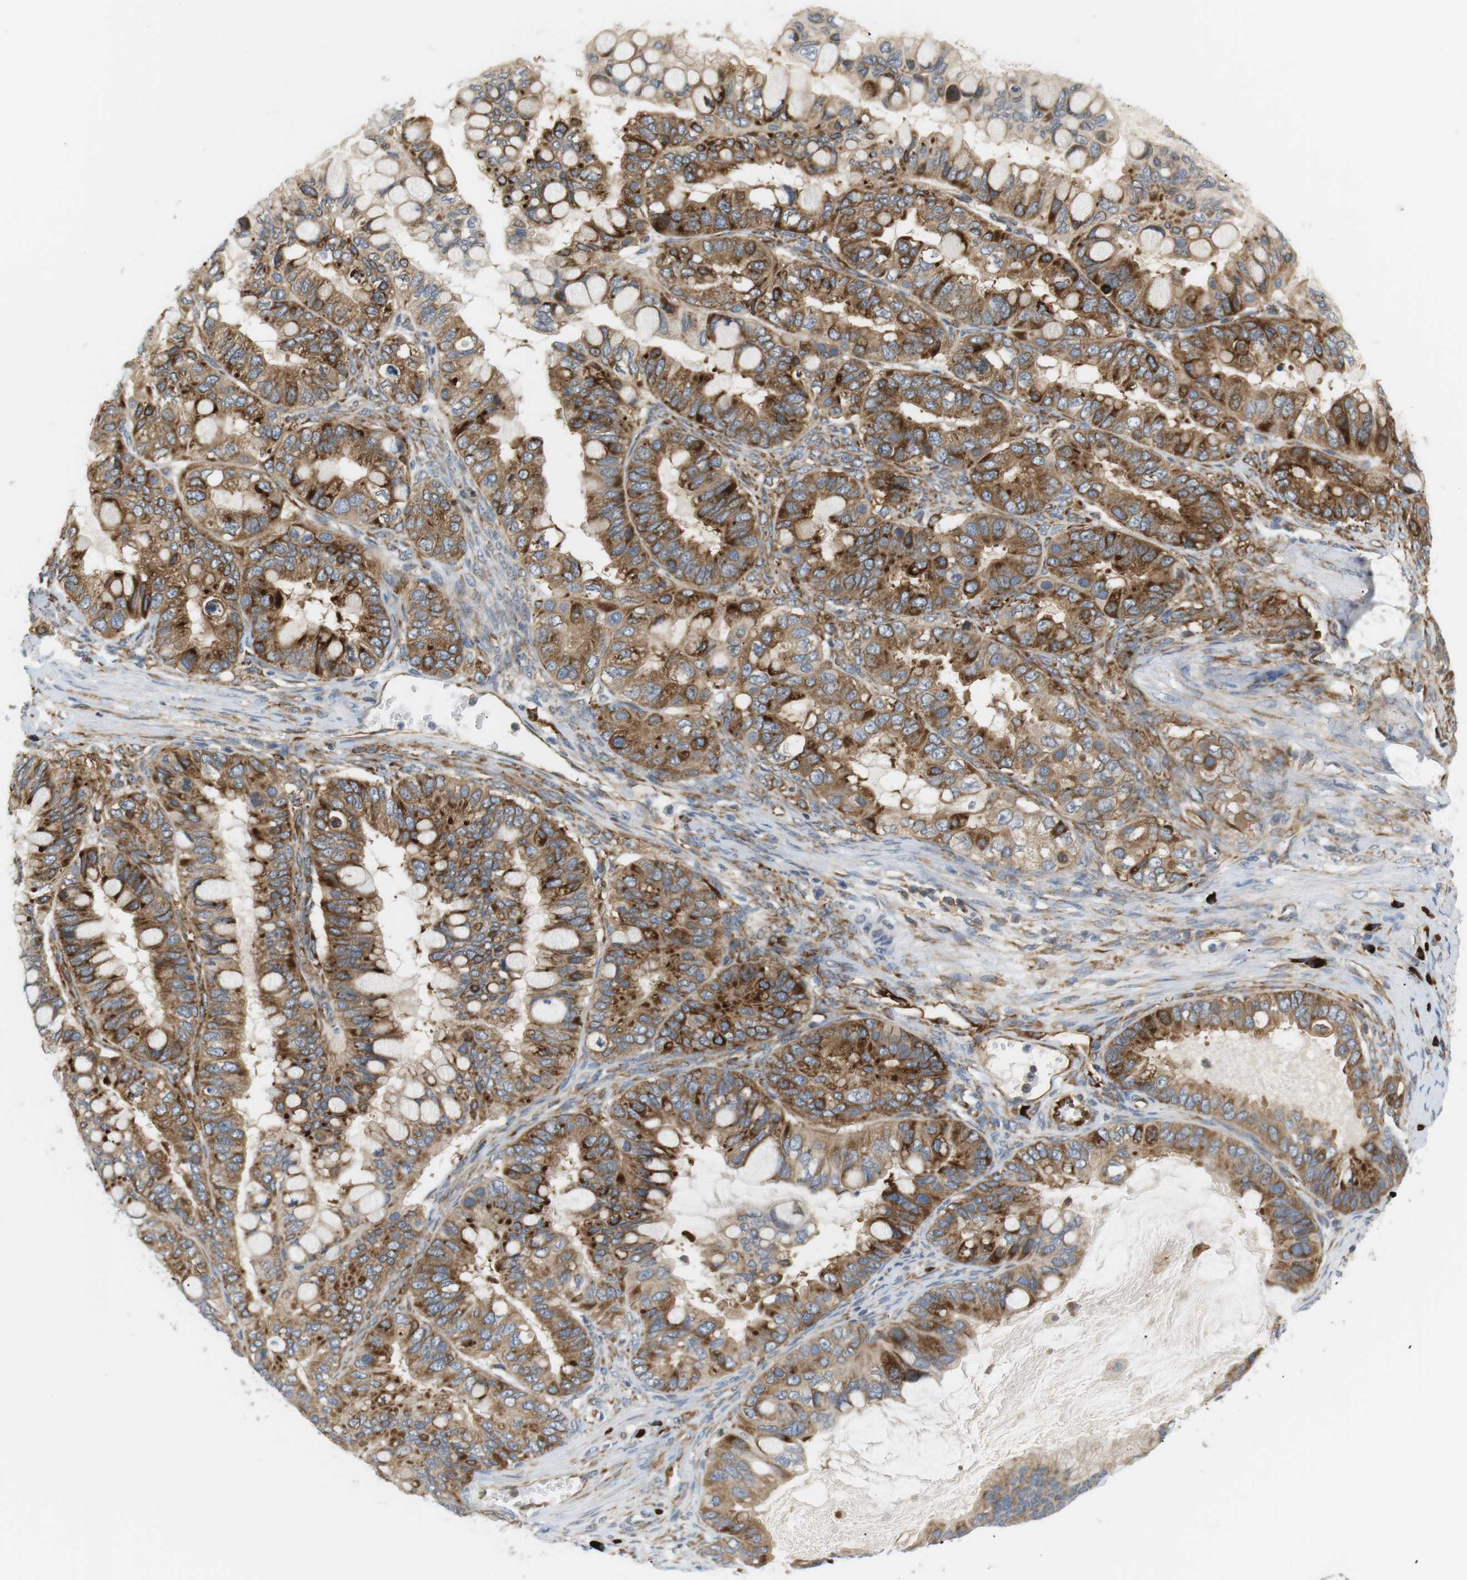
{"staining": {"intensity": "strong", "quantity": ">75%", "location": "cytoplasmic/membranous"}, "tissue": "ovarian cancer", "cell_type": "Tumor cells", "image_type": "cancer", "snomed": [{"axis": "morphology", "description": "Cystadenocarcinoma, mucinous, NOS"}, {"axis": "topography", "description": "Ovary"}], "caption": "Approximately >75% of tumor cells in human ovarian cancer demonstrate strong cytoplasmic/membranous protein expression as visualized by brown immunohistochemical staining.", "gene": "TMEM200A", "patient": {"sex": "female", "age": 80}}